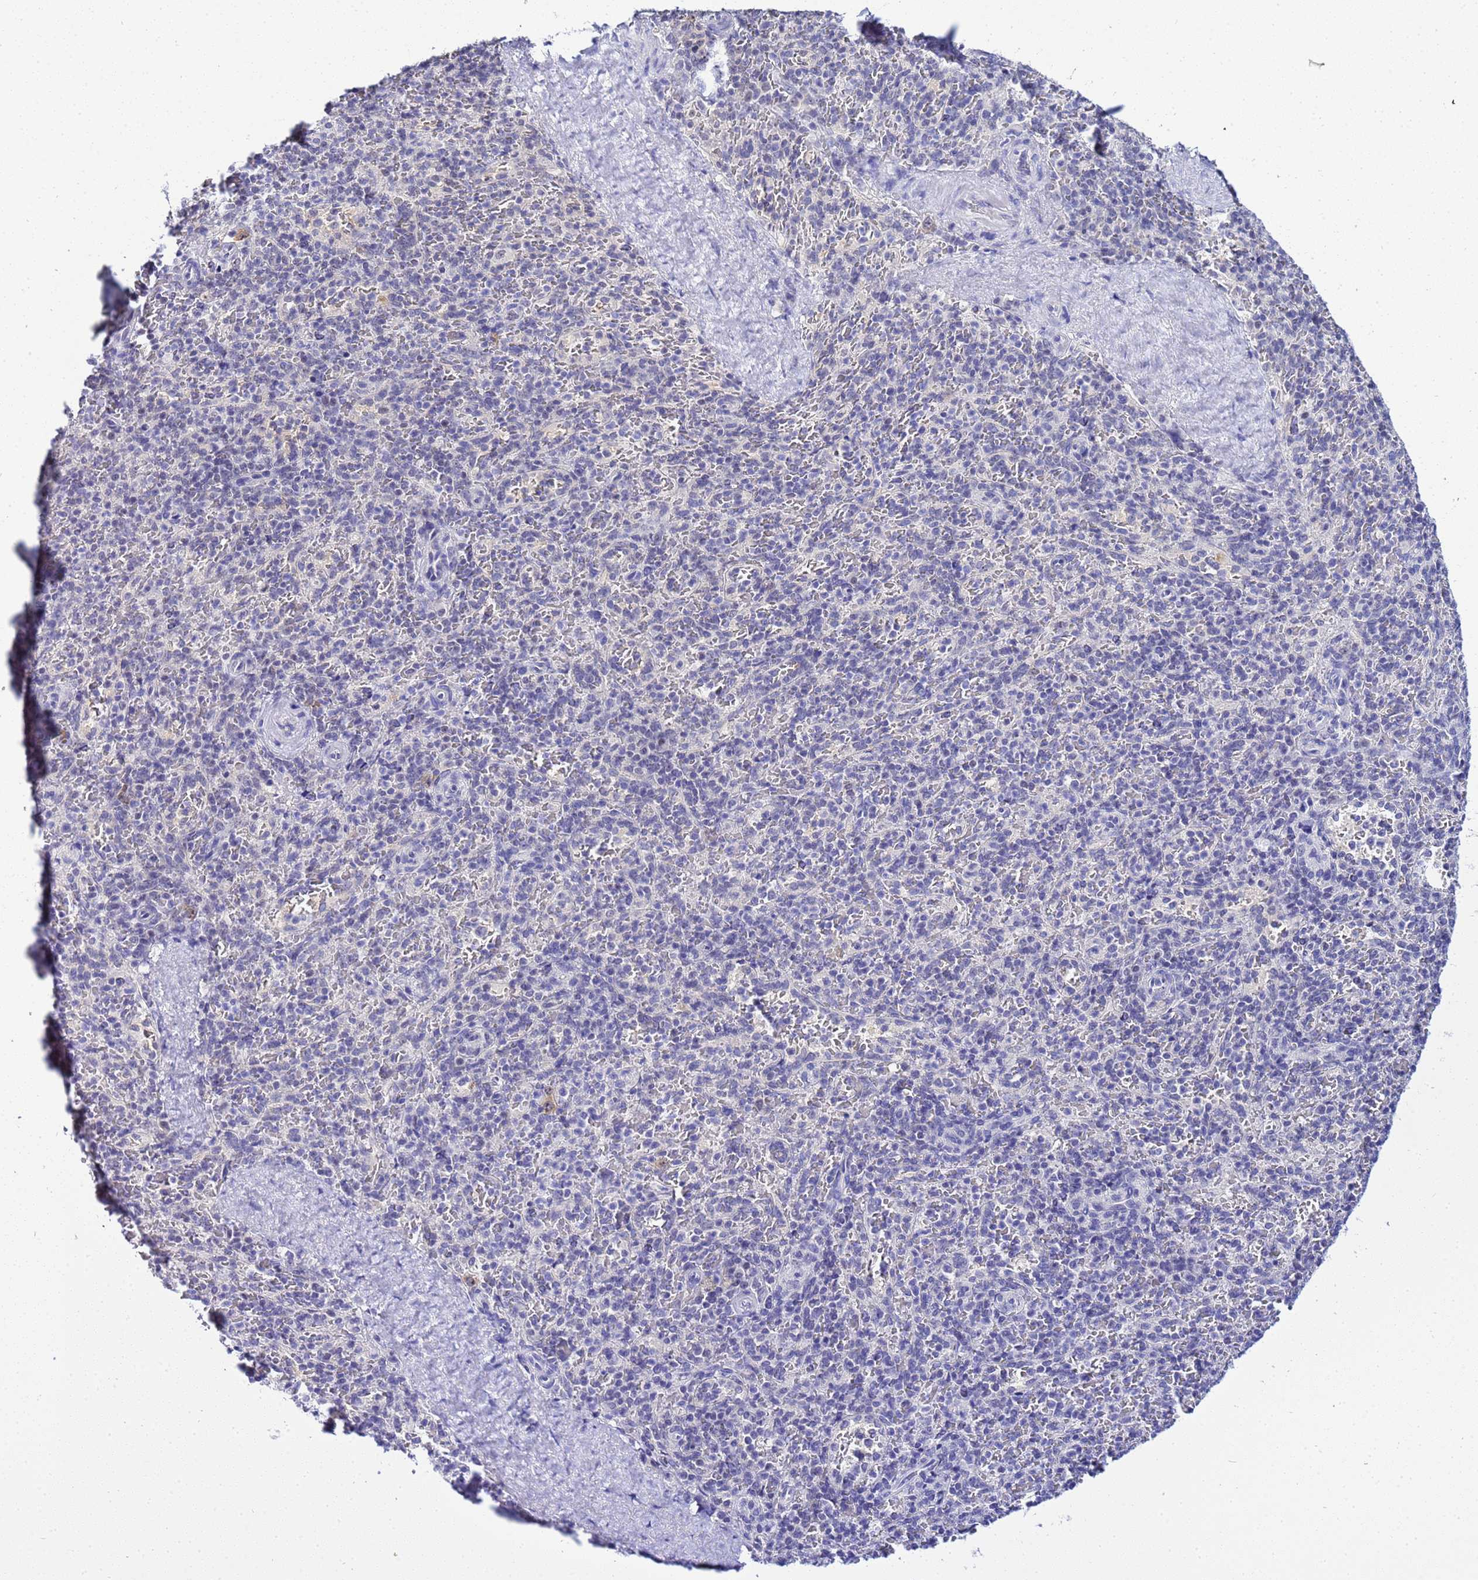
{"staining": {"intensity": "negative", "quantity": "none", "location": "none"}, "tissue": "spleen", "cell_type": "Cells in red pulp", "image_type": "normal", "snomed": [{"axis": "morphology", "description": "Normal tissue, NOS"}, {"axis": "topography", "description": "Spleen"}], "caption": "Cells in red pulp are negative for brown protein staining in unremarkable spleen.", "gene": "ACTL6B", "patient": {"sex": "male", "age": 82}}